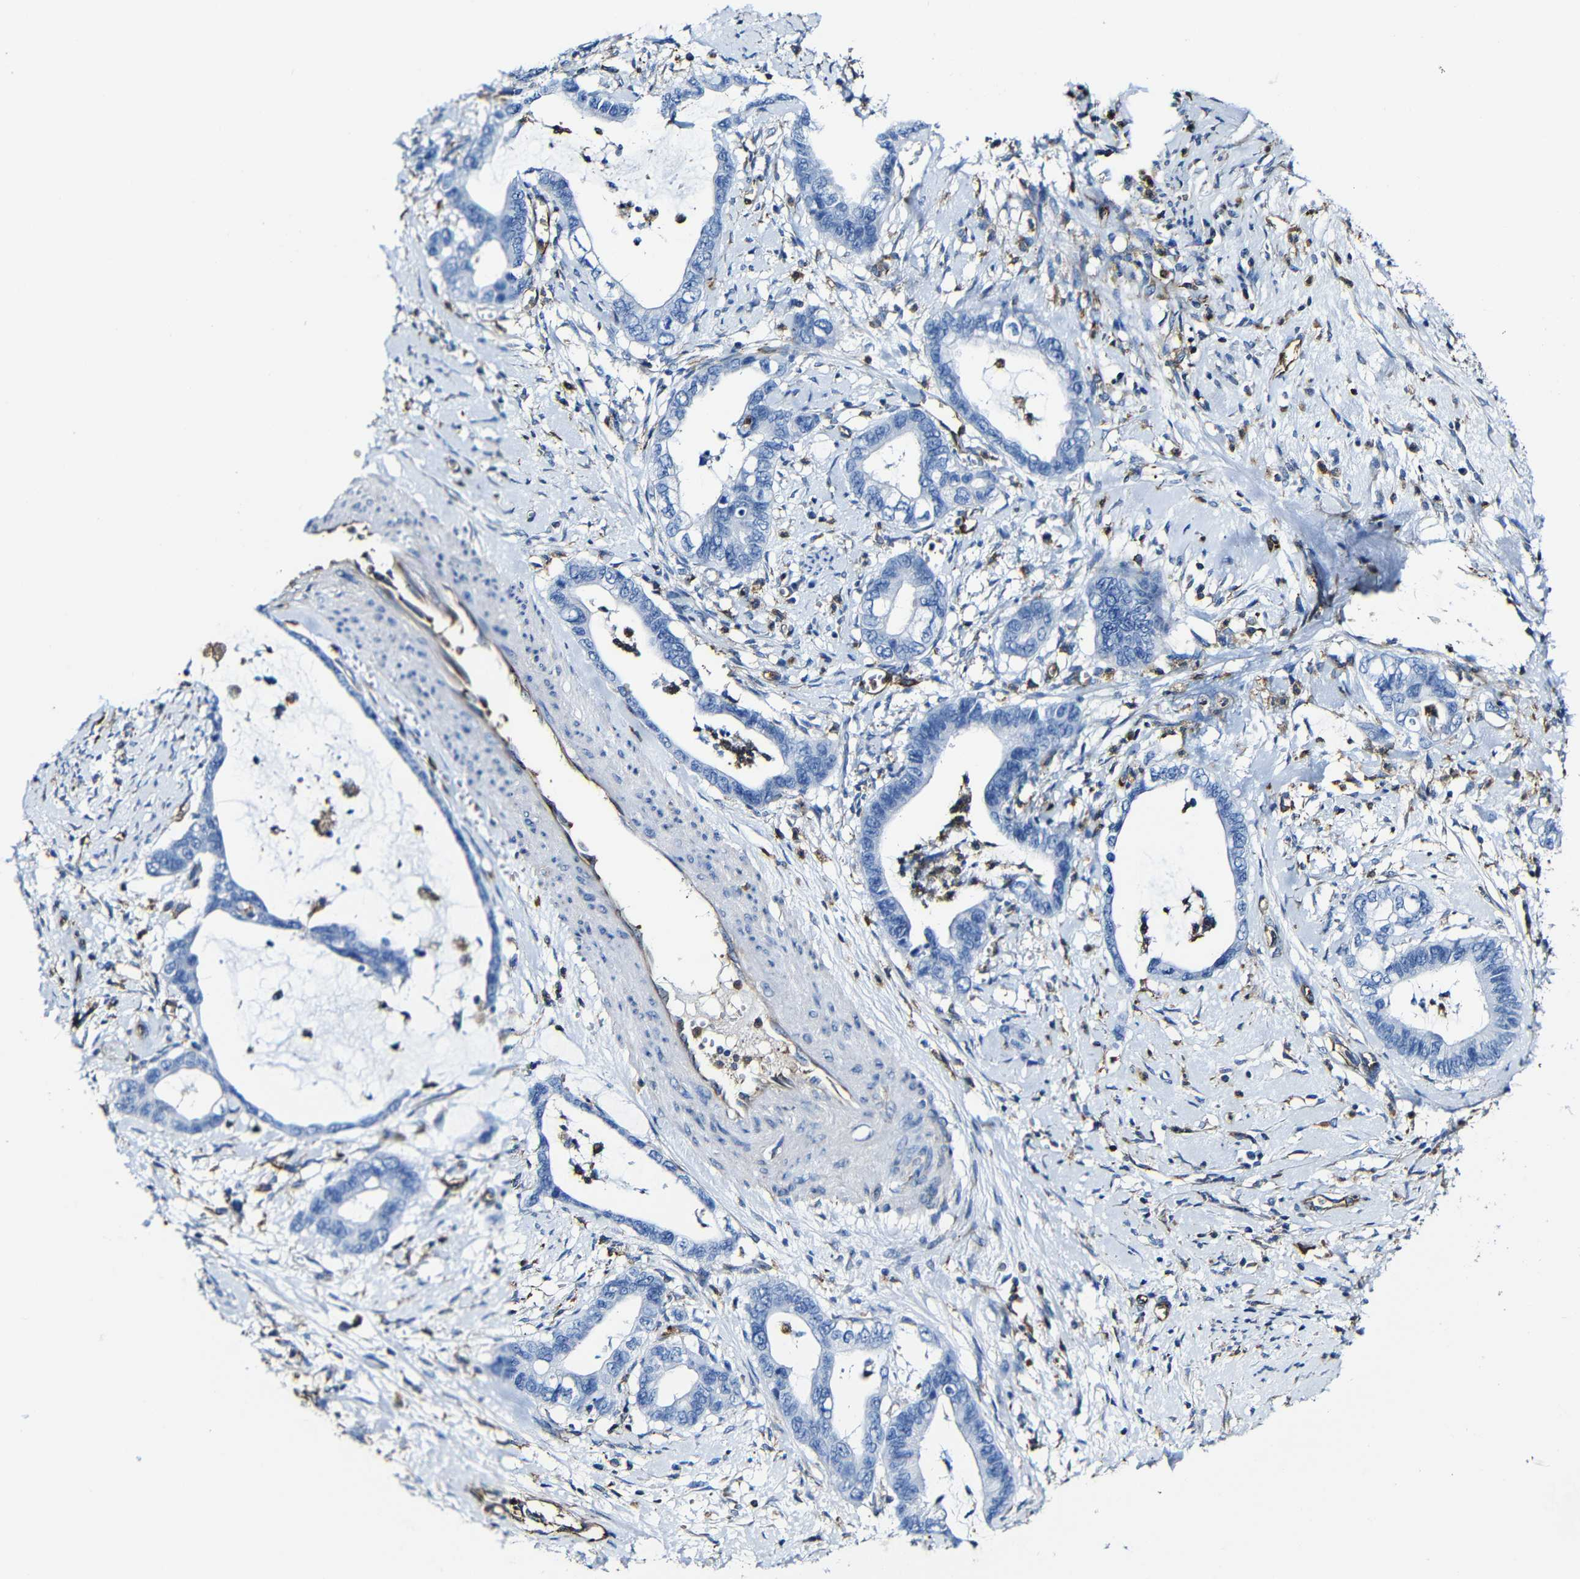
{"staining": {"intensity": "negative", "quantity": "none", "location": "none"}, "tissue": "cervical cancer", "cell_type": "Tumor cells", "image_type": "cancer", "snomed": [{"axis": "morphology", "description": "Adenocarcinoma, NOS"}, {"axis": "topography", "description": "Cervix"}], "caption": "Micrograph shows no protein staining in tumor cells of cervical adenocarcinoma tissue. Nuclei are stained in blue.", "gene": "MSN", "patient": {"sex": "female", "age": 44}}